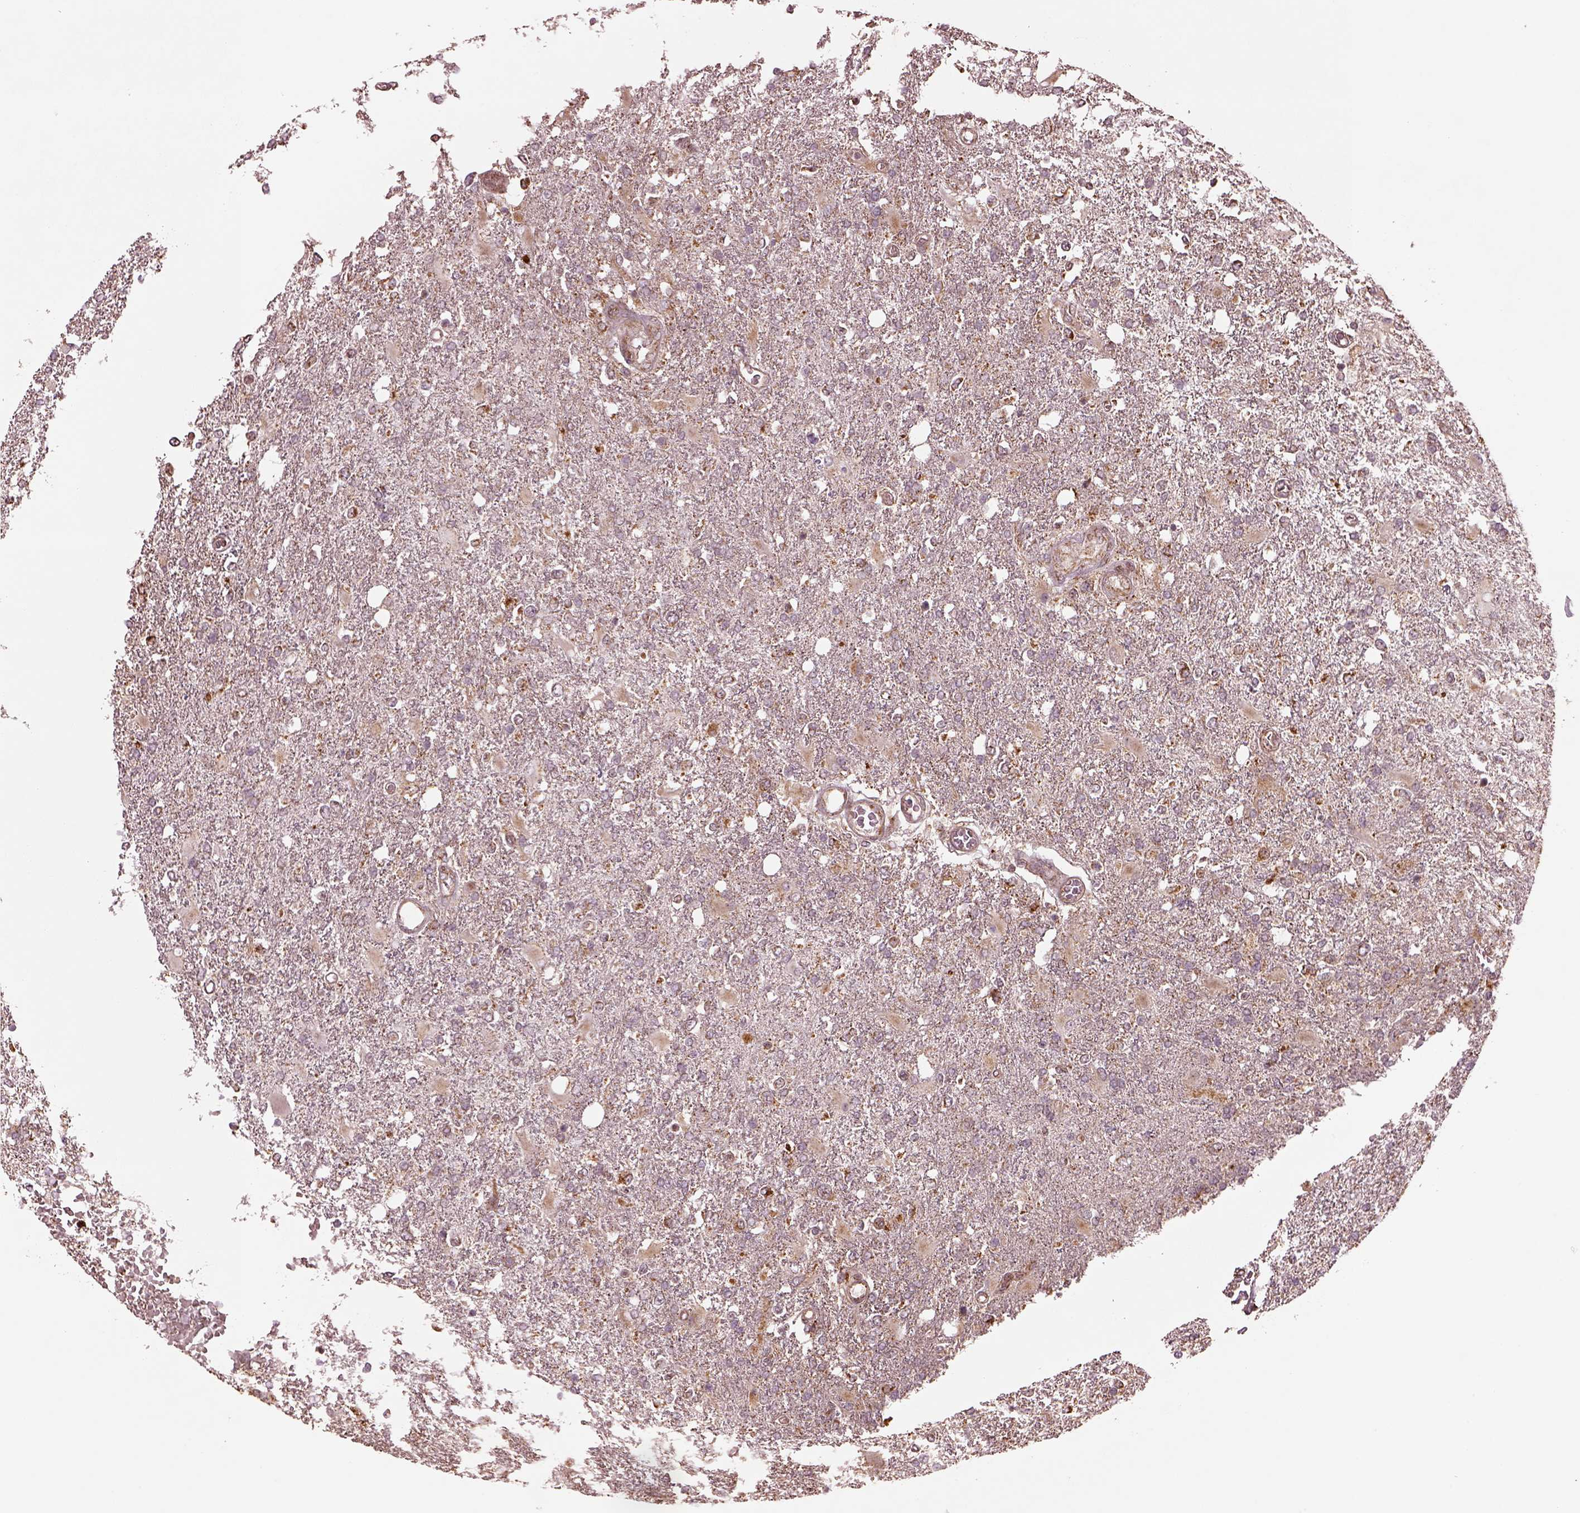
{"staining": {"intensity": "moderate", "quantity": "<25%", "location": "cytoplasmic/membranous"}, "tissue": "glioma", "cell_type": "Tumor cells", "image_type": "cancer", "snomed": [{"axis": "morphology", "description": "Glioma, malignant, High grade"}, {"axis": "topography", "description": "Cerebral cortex"}], "caption": "Malignant high-grade glioma stained for a protein (brown) displays moderate cytoplasmic/membranous positive expression in approximately <25% of tumor cells.", "gene": "SEL1L3", "patient": {"sex": "male", "age": 79}}